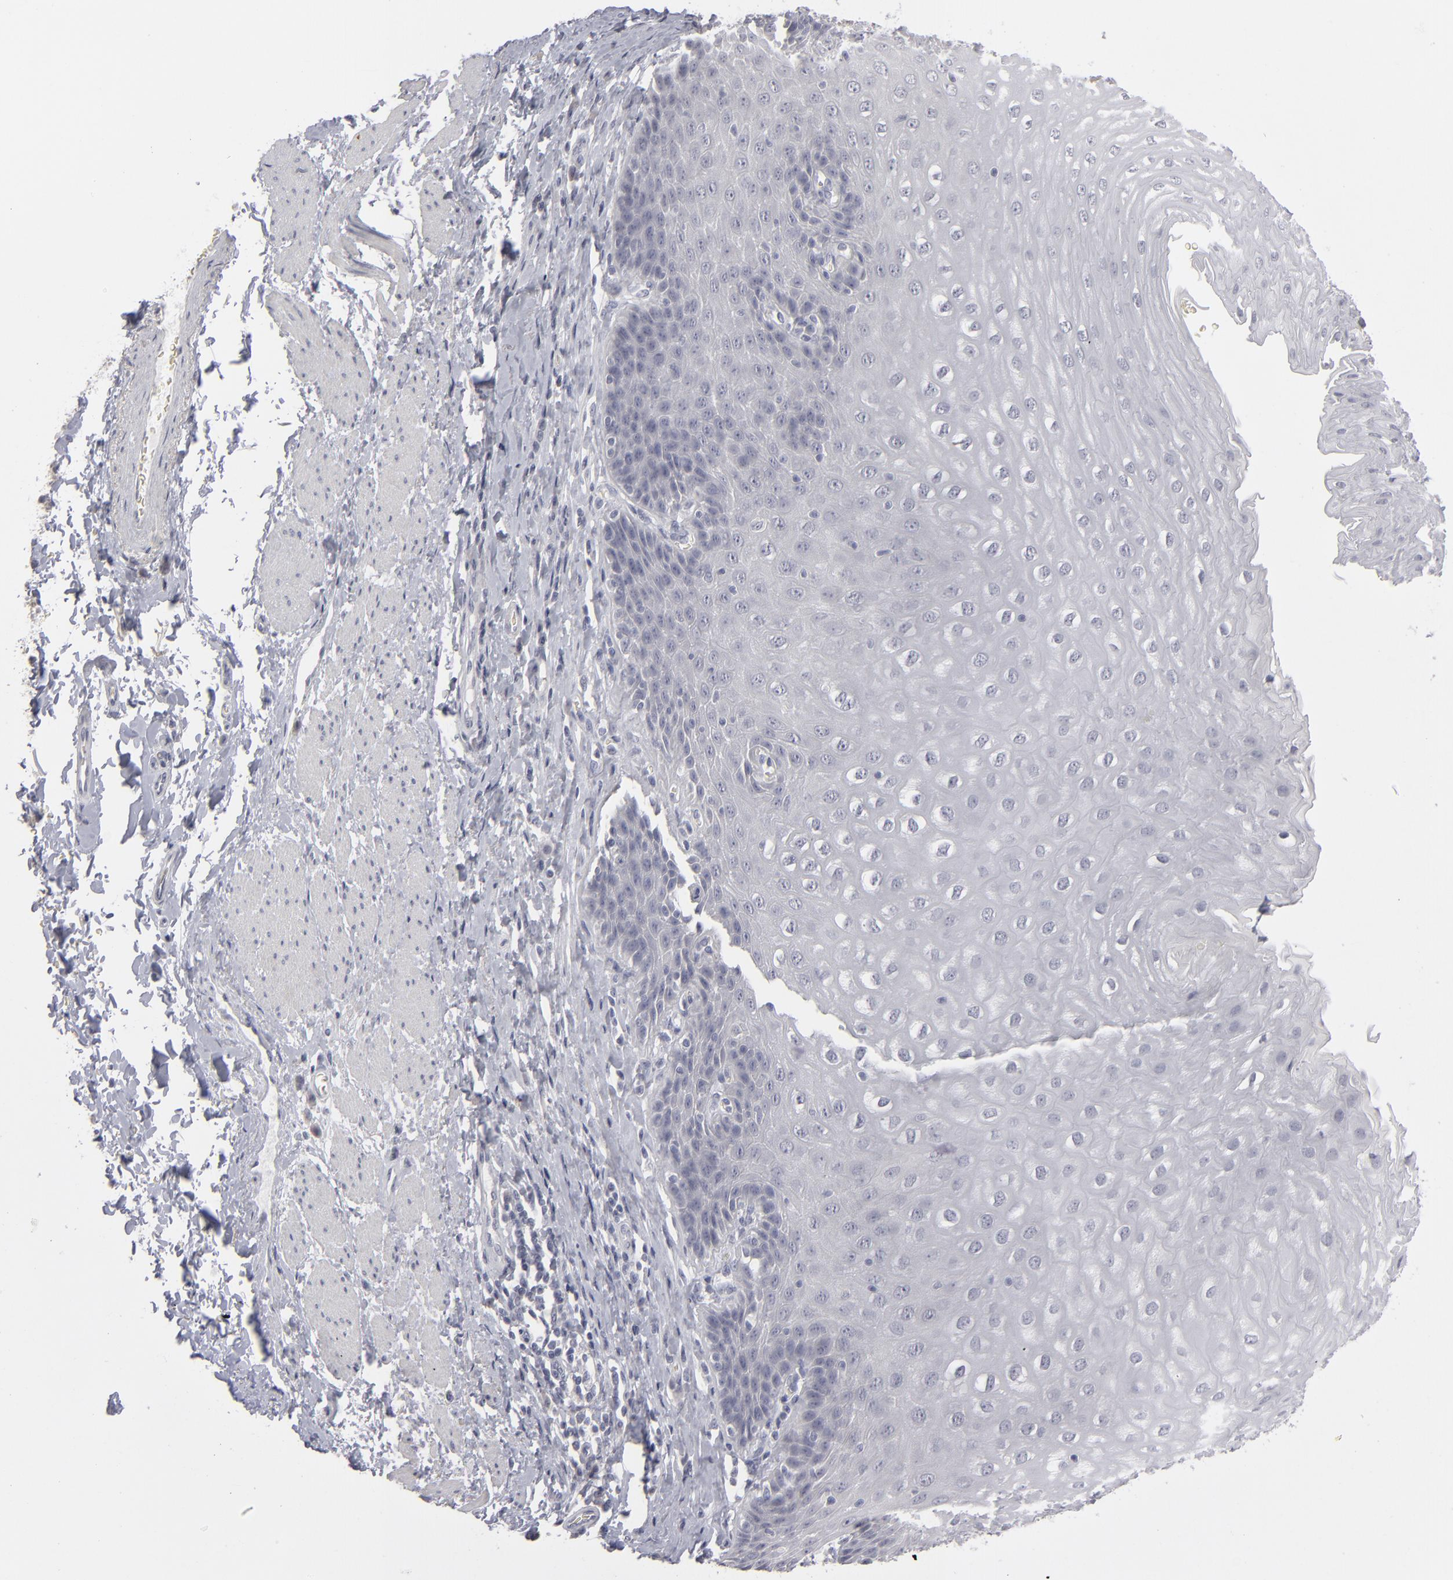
{"staining": {"intensity": "negative", "quantity": "none", "location": "none"}, "tissue": "esophagus", "cell_type": "Squamous epithelial cells", "image_type": "normal", "snomed": [{"axis": "morphology", "description": "Normal tissue, NOS"}, {"axis": "topography", "description": "Esophagus"}], "caption": "Protein analysis of benign esophagus displays no significant positivity in squamous epithelial cells.", "gene": "KIAA1210", "patient": {"sex": "female", "age": 61}}